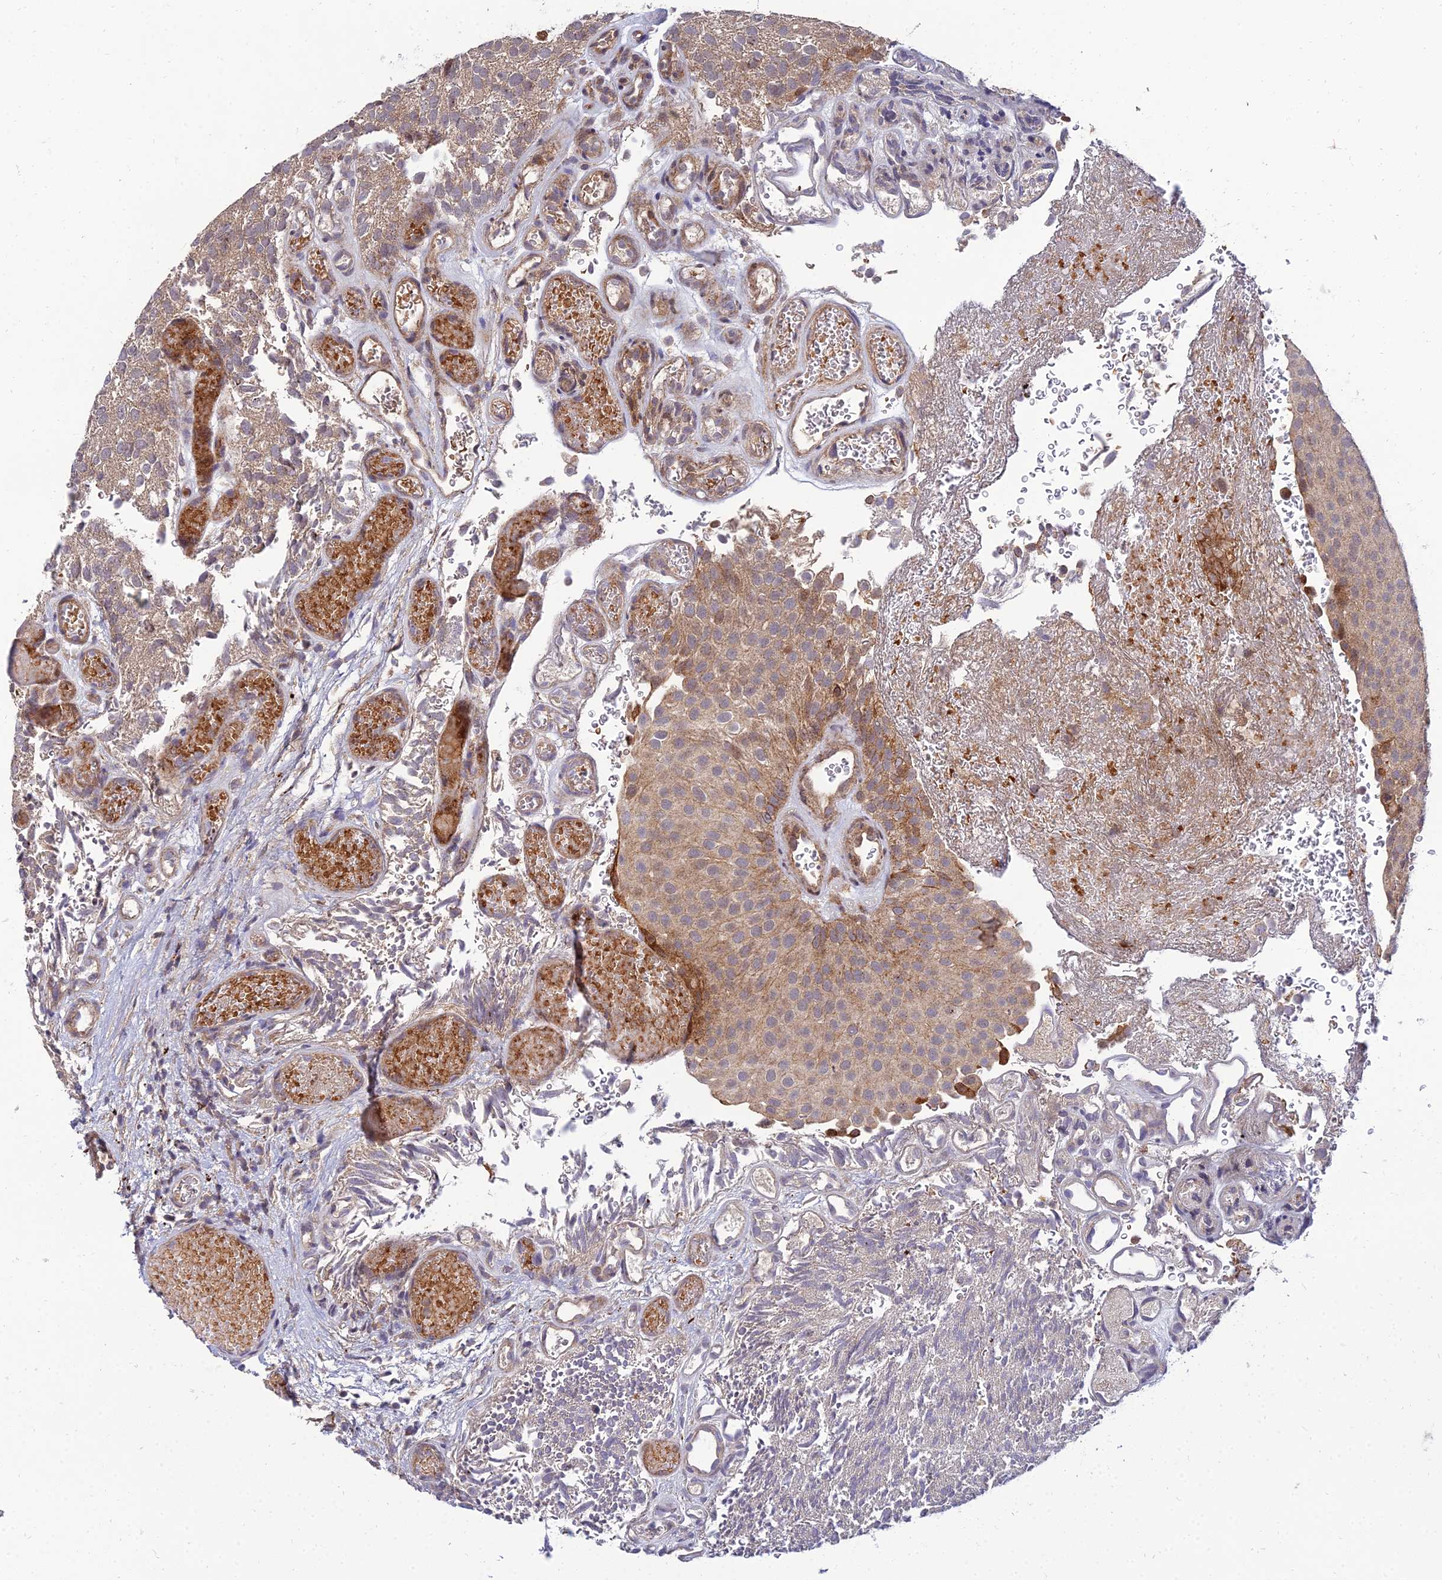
{"staining": {"intensity": "moderate", "quantity": ">75%", "location": "cytoplasmic/membranous"}, "tissue": "urothelial cancer", "cell_type": "Tumor cells", "image_type": "cancer", "snomed": [{"axis": "morphology", "description": "Urothelial carcinoma, Low grade"}, {"axis": "topography", "description": "Urinary bladder"}], "caption": "Tumor cells exhibit medium levels of moderate cytoplasmic/membranous positivity in about >75% of cells in low-grade urothelial carcinoma. (DAB (3,3'-diaminobenzidine) IHC, brown staining for protein, blue staining for nuclei).", "gene": "NPY", "patient": {"sex": "male", "age": 78}}